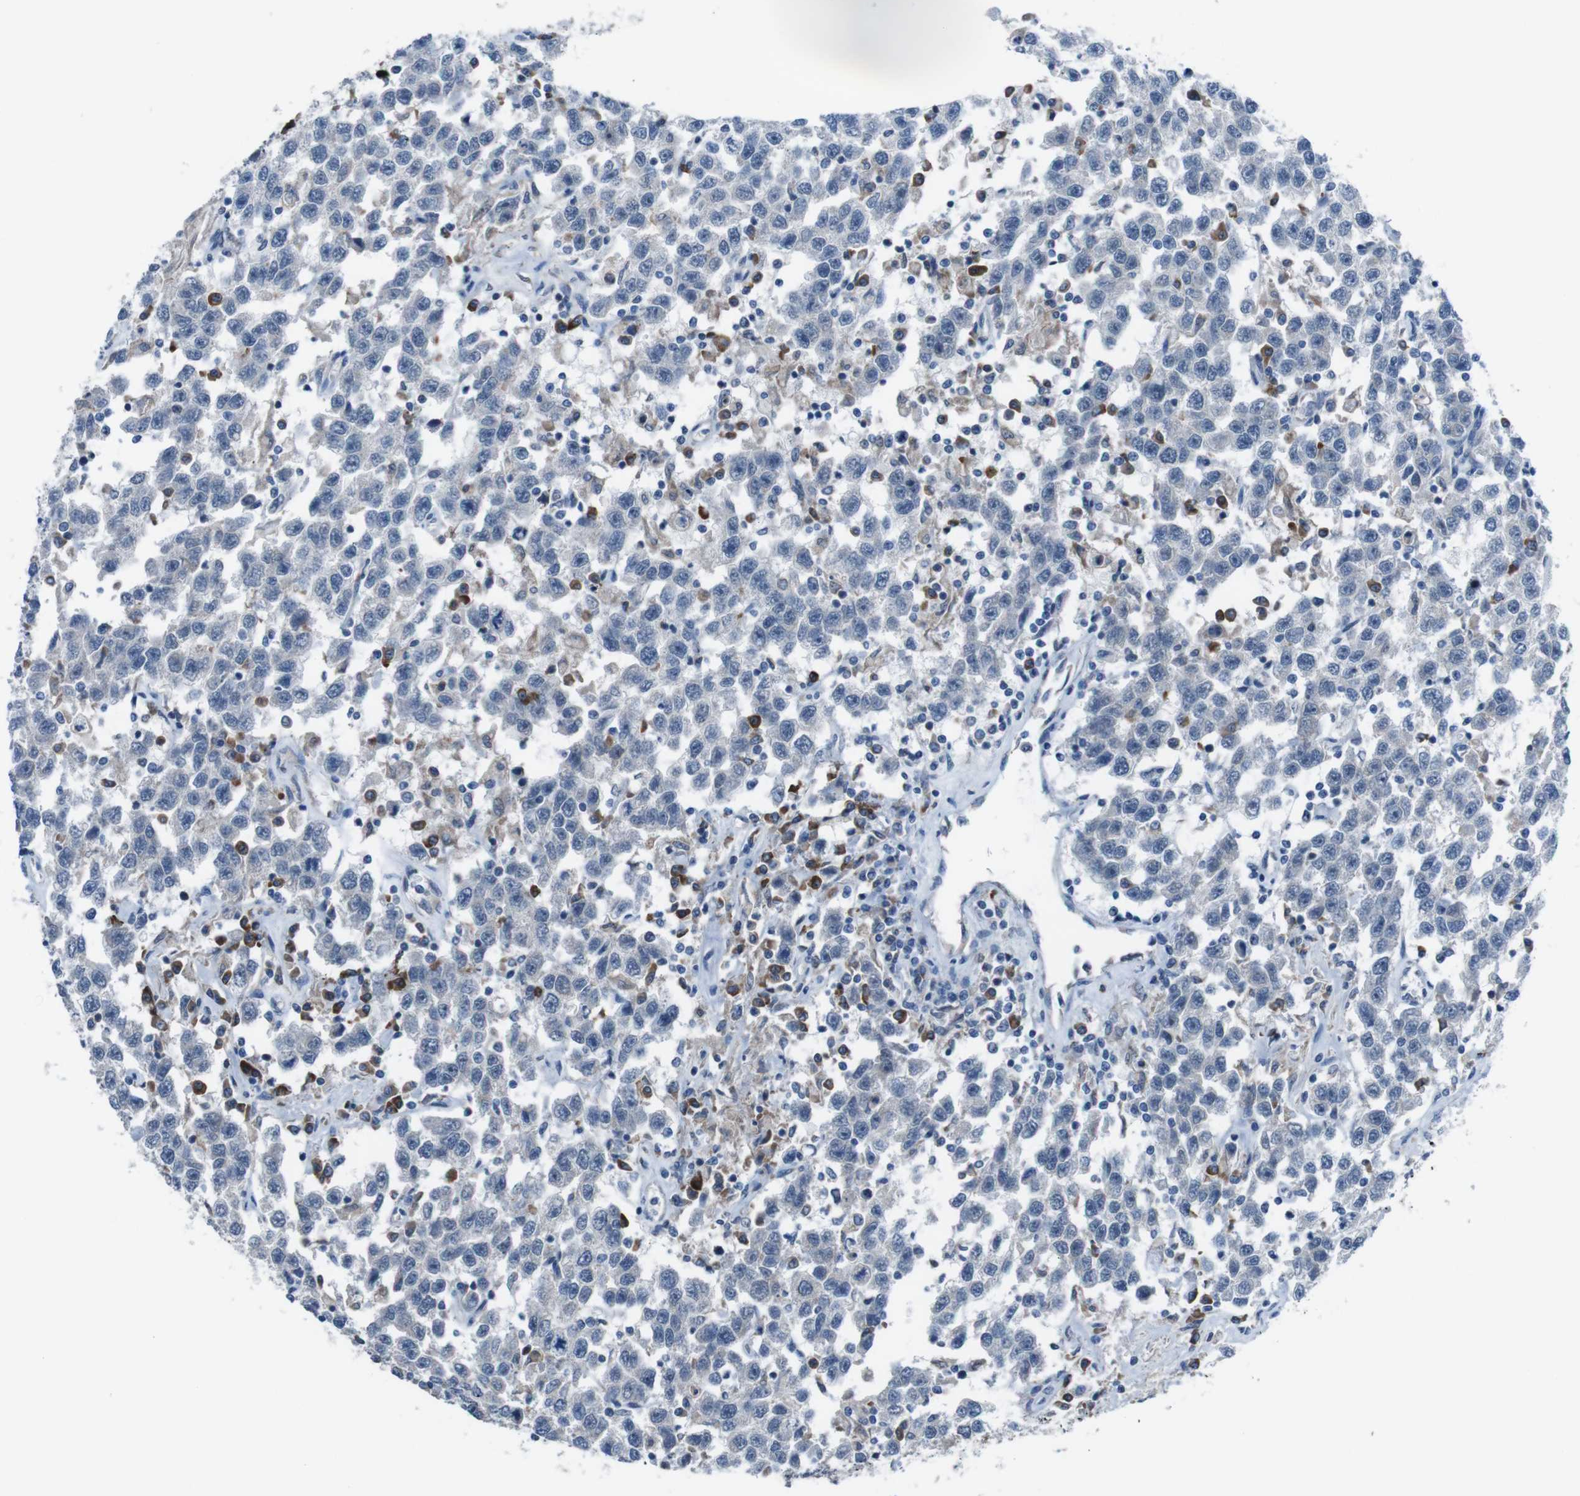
{"staining": {"intensity": "negative", "quantity": "none", "location": "none"}, "tissue": "testis cancer", "cell_type": "Tumor cells", "image_type": "cancer", "snomed": [{"axis": "morphology", "description": "Seminoma, NOS"}, {"axis": "topography", "description": "Testis"}], "caption": "This is an immunohistochemistry histopathology image of seminoma (testis). There is no expression in tumor cells.", "gene": "CDH22", "patient": {"sex": "male", "age": 41}}